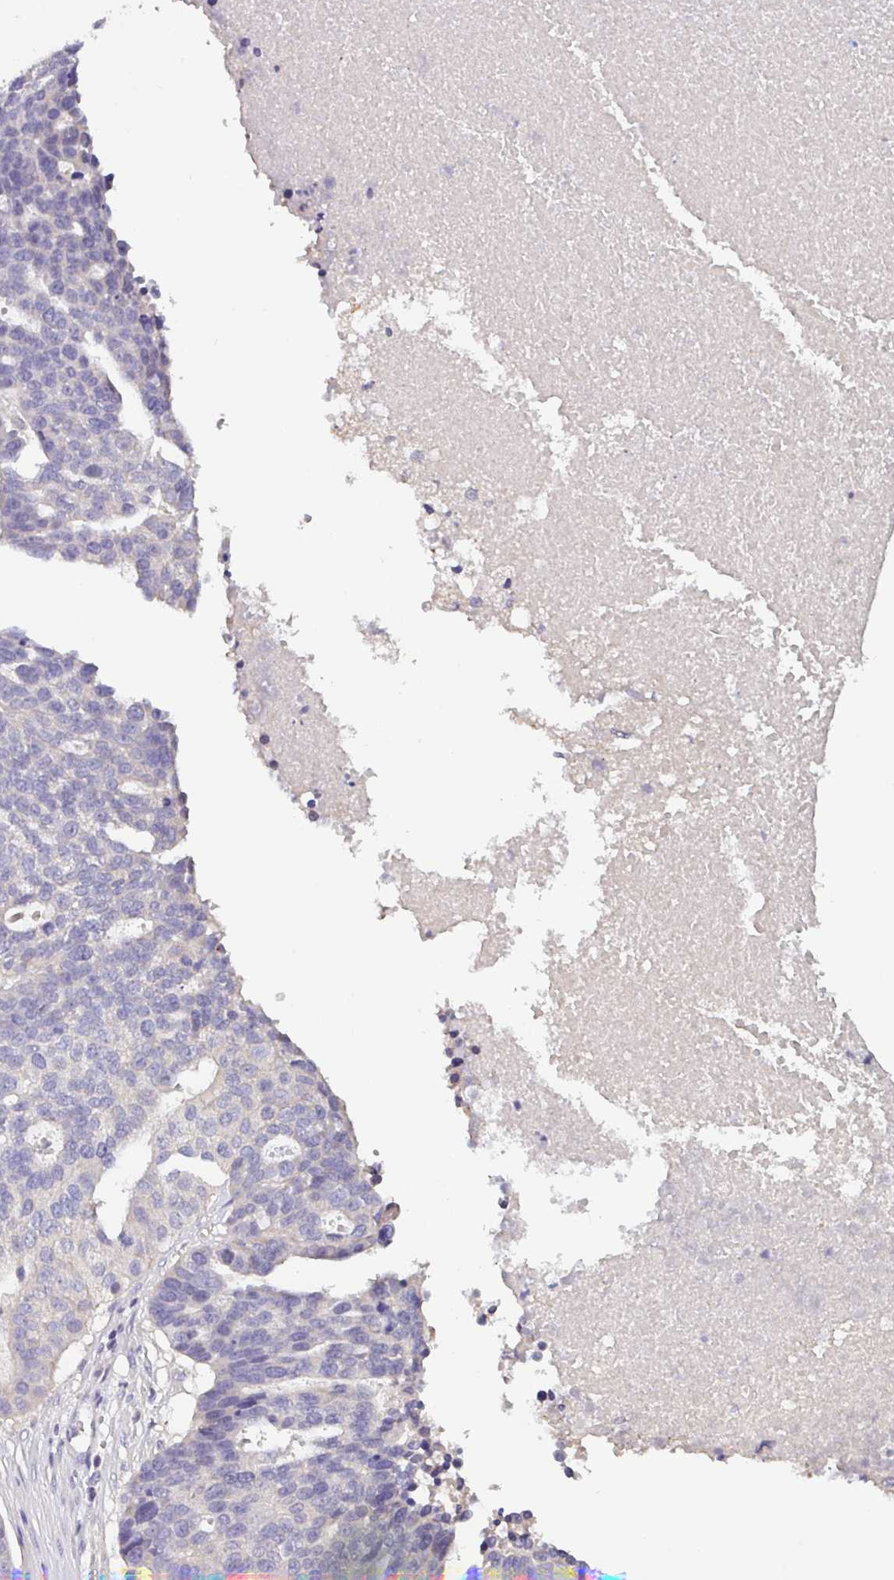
{"staining": {"intensity": "negative", "quantity": "none", "location": "none"}, "tissue": "ovarian cancer", "cell_type": "Tumor cells", "image_type": "cancer", "snomed": [{"axis": "morphology", "description": "Cystadenocarcinoma, serous, NOS"}, {"axis": "topography", "description": "Ovary"}], "caption": "This is a histopathology image of IHC staining of serous cystadenocarcinoma (ovarian), which shows no expression in tumor cells.", "gene": "AEBP2", "patient": {"sex": "female", "age": 59}}